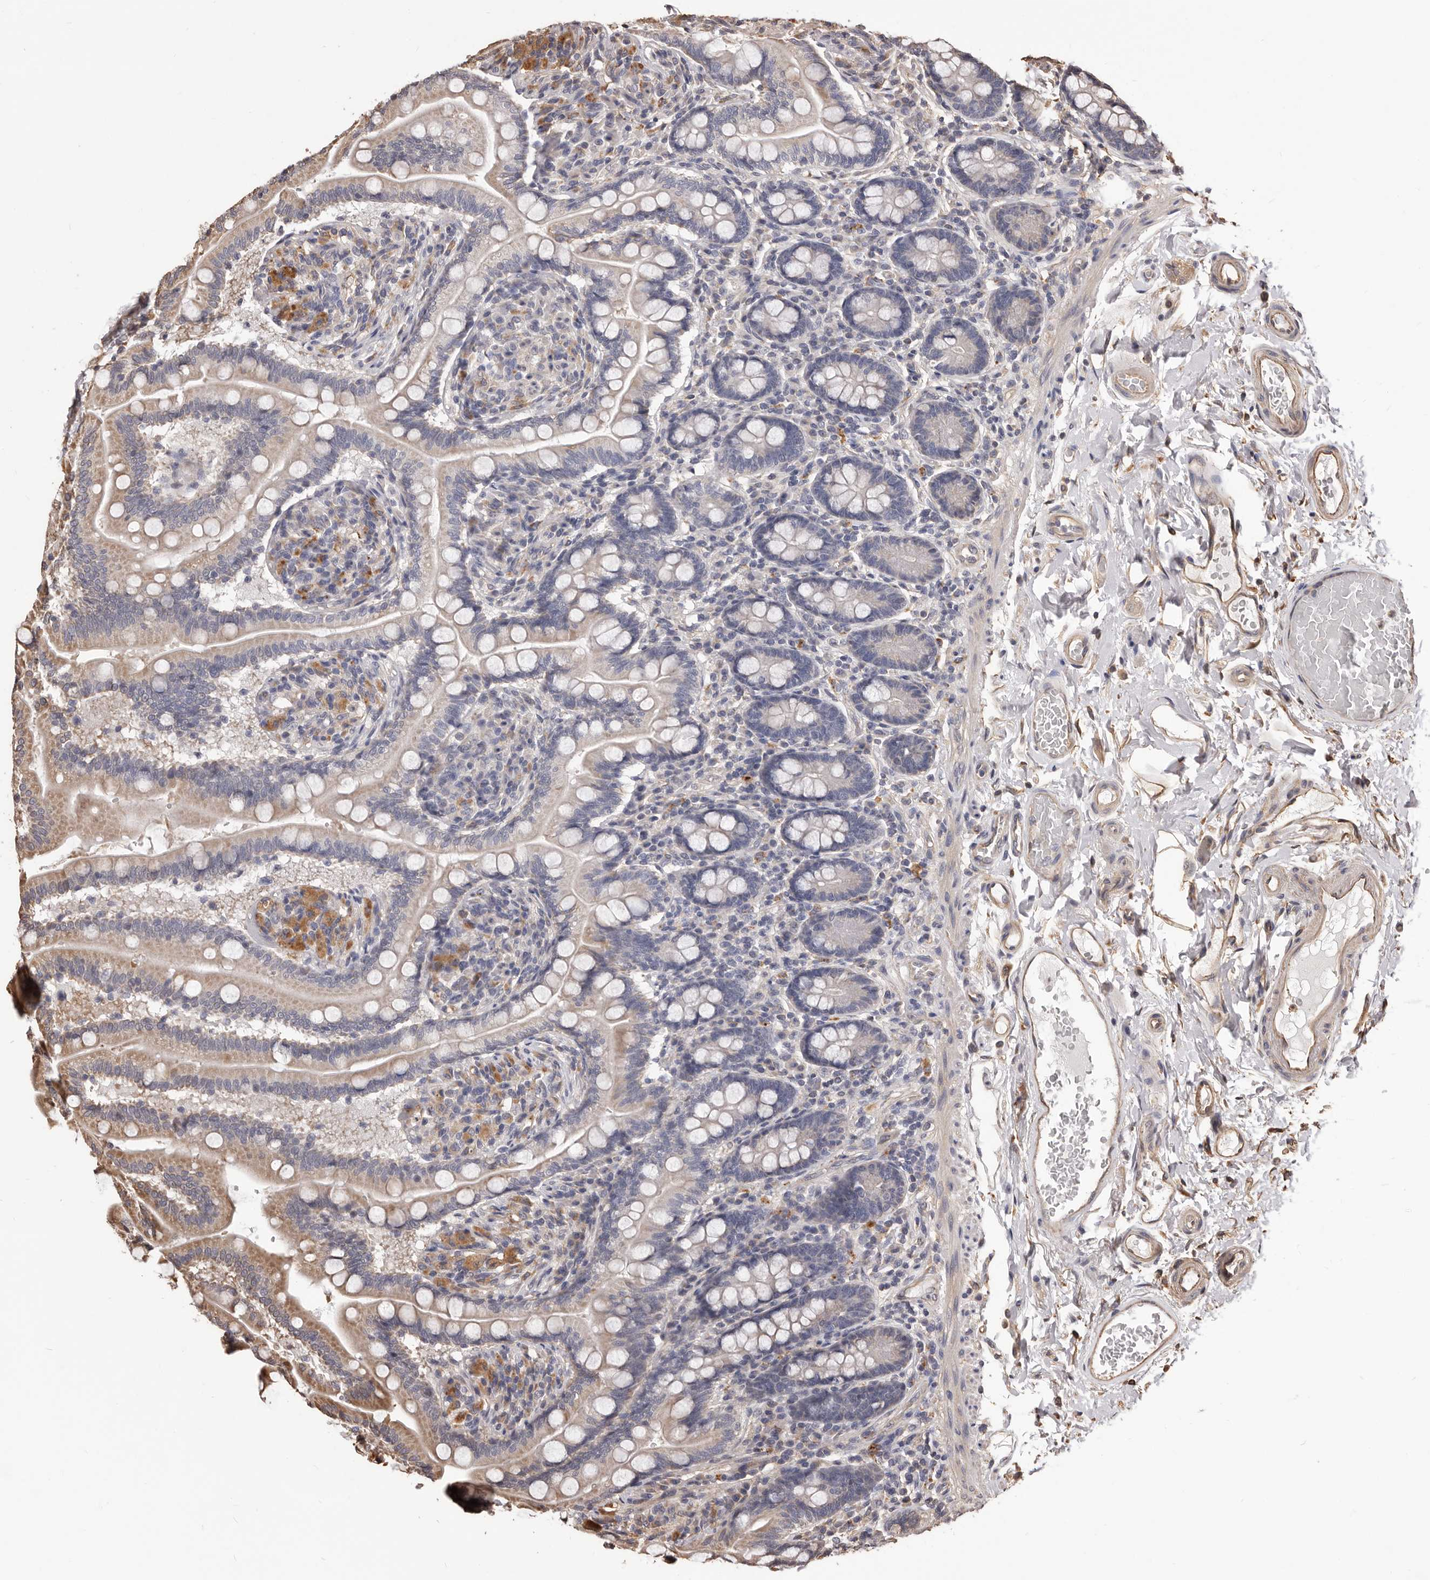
{"staining": {"intensity": "moderate", "quantity": "<25%", "location": "cytoplasmic/membranous"}, "tissue": "small intestine", "cell_type": "Glandular cells", "image_type": "normal", "snomed": [{"axis": "morphology", "description": "Normal tissue, NOS"}, {"axis": "topography", "description": "Small intestine"}], "caption": "About <25% of glandular cells in unremarkable small intestine demonstrate moderate cytoplasmic/membranous protein staining as visualized by brown immunohistochemical staining.", "gene": "ALPK1", "patient": {"sex": "female", "age": 64}}